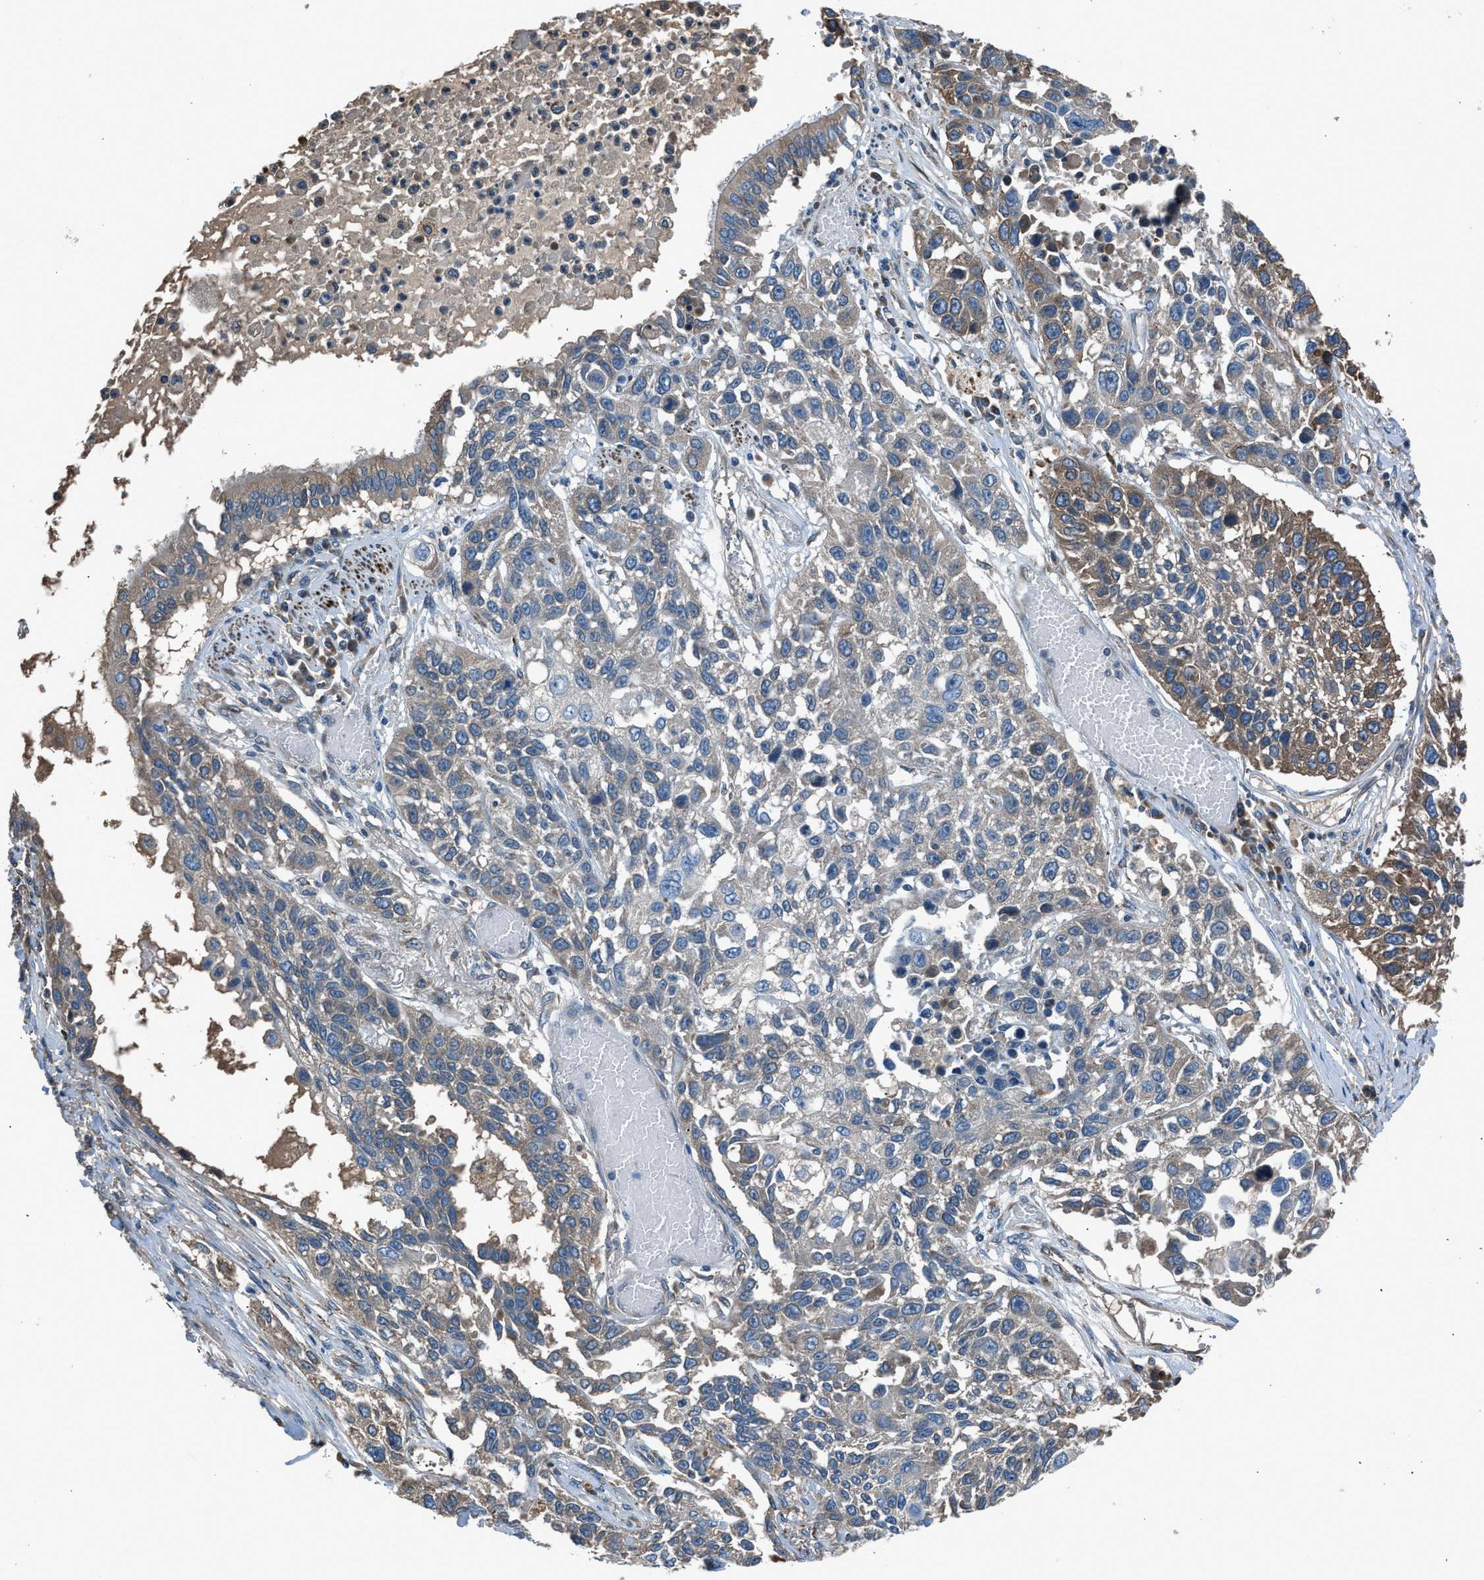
{"staining": {"intensity": "moderate", "quantity": "<25%", "location": "cytoplasmic/membranous"}, "tissue": "lung cancer", "cell_type": "Tumor cells", "image_type": "cancer", "snomed": [{"axis": "morphology", "description": "Squamous cell carcinoma, NOS"}, {"axis": "topography", "description": "Lung"}], "caption": "Brown immunohistochemical staining in human squamous cell carcinoma (lung) displays moderate cytoplasmic/membranous positivity in approximately <25% of tumor cells.", "gene": "LMBR1", "patient": {"sex": "male", "age": 71}}